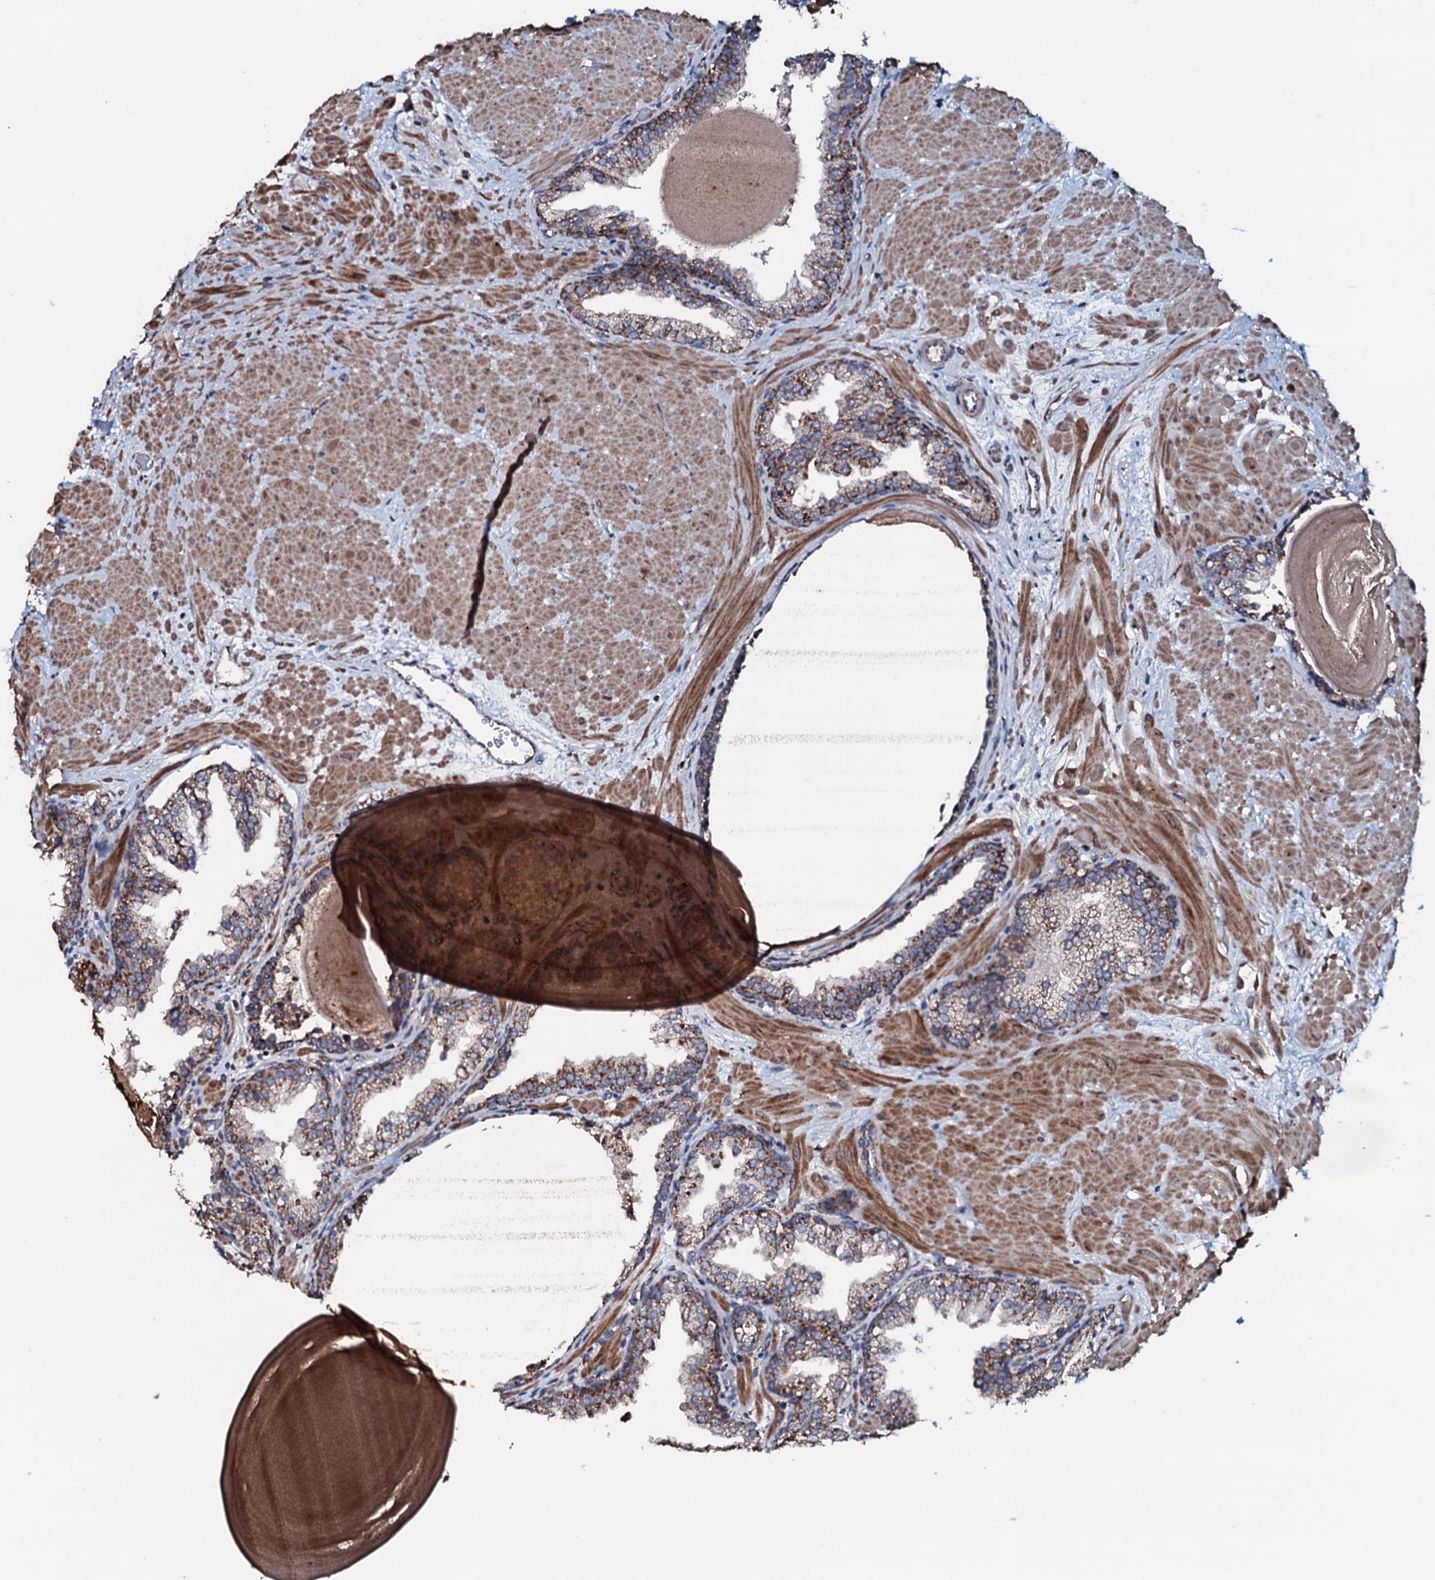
{"staining": {"intensity": "strong", "quantity": "25%-75%", "location": "cytoplasmic/membranous"}, "tissue": "prostate", "cell_type": "Glandular cells", "image_type": "normal", "snomed": [{"axis": "morphology", "description": "Normal tissue, NOS"}, {"axis": "topography", "description": "Prostate"}], "caption": "Benign prostate demonstrates strong cytoplasmic/membranous expression in about 25%-75% of glandular cells The staining was performed using DAB to visualize the protein expression in brown, while the nuclei were stained in blue with hematoxylin (Magnification: 20x)..", "gene": "DYNC2I2", "patient": {"sex": "male", "age": 48}}